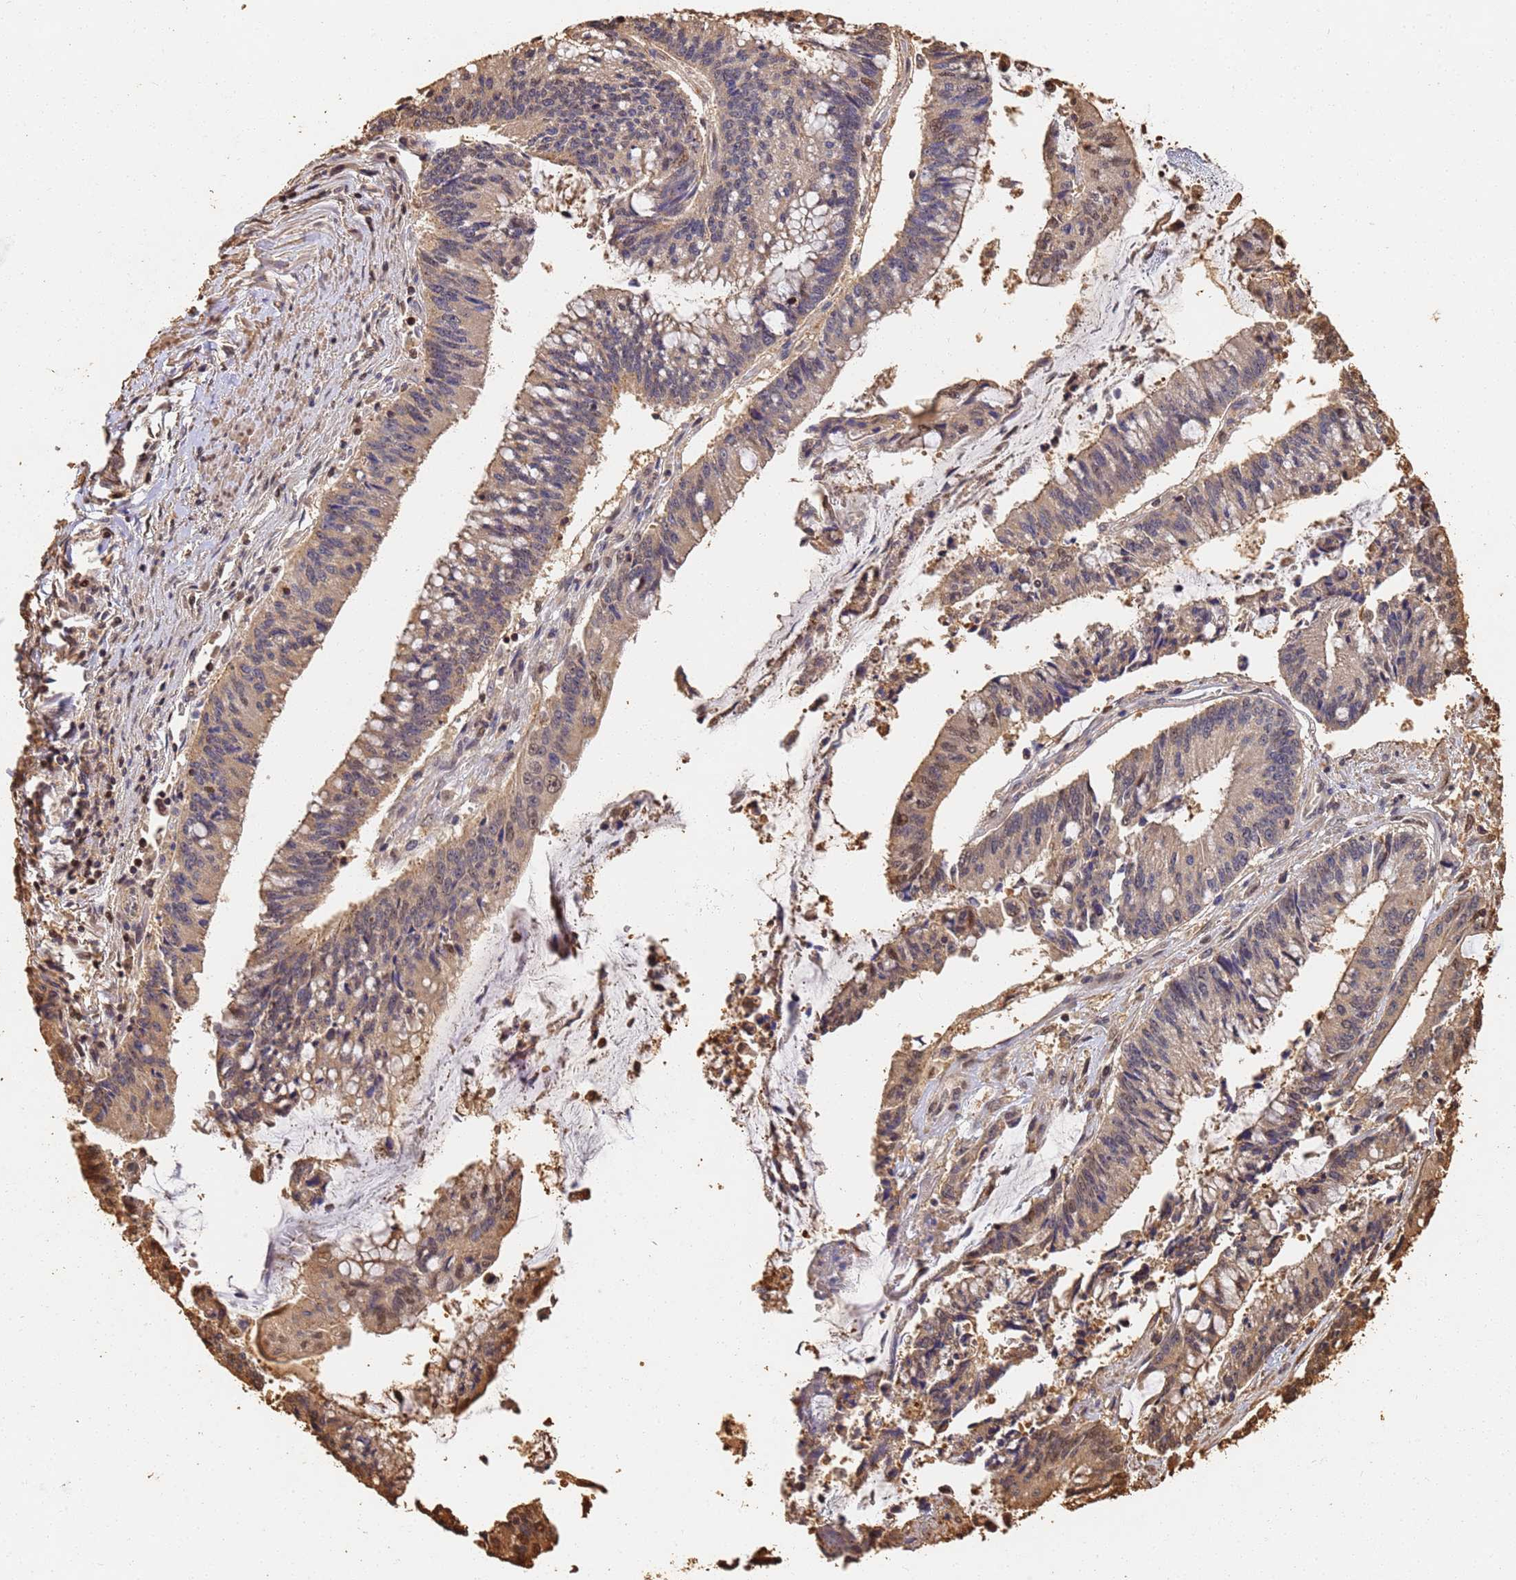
{"staining": {"intensity": "weak", "quantity": "<25%", "location": "cytoplasmic/membranous"}, "tissue": "pancreatic cancer", "cell_type": "Tumor cells", "image_type": "cancer", "snomed": [{"axis": "morphology", "description": "Adenocarcinoma, NOS"}, {"axis": "topography", "description": "Pancreas"}], "caption": "Tumor cells are negative for brown protein staining in pancreatic cancer (adenocarcinoma).", "gene": "JAK2", "patient": {"sex": "female", "age": 50}}